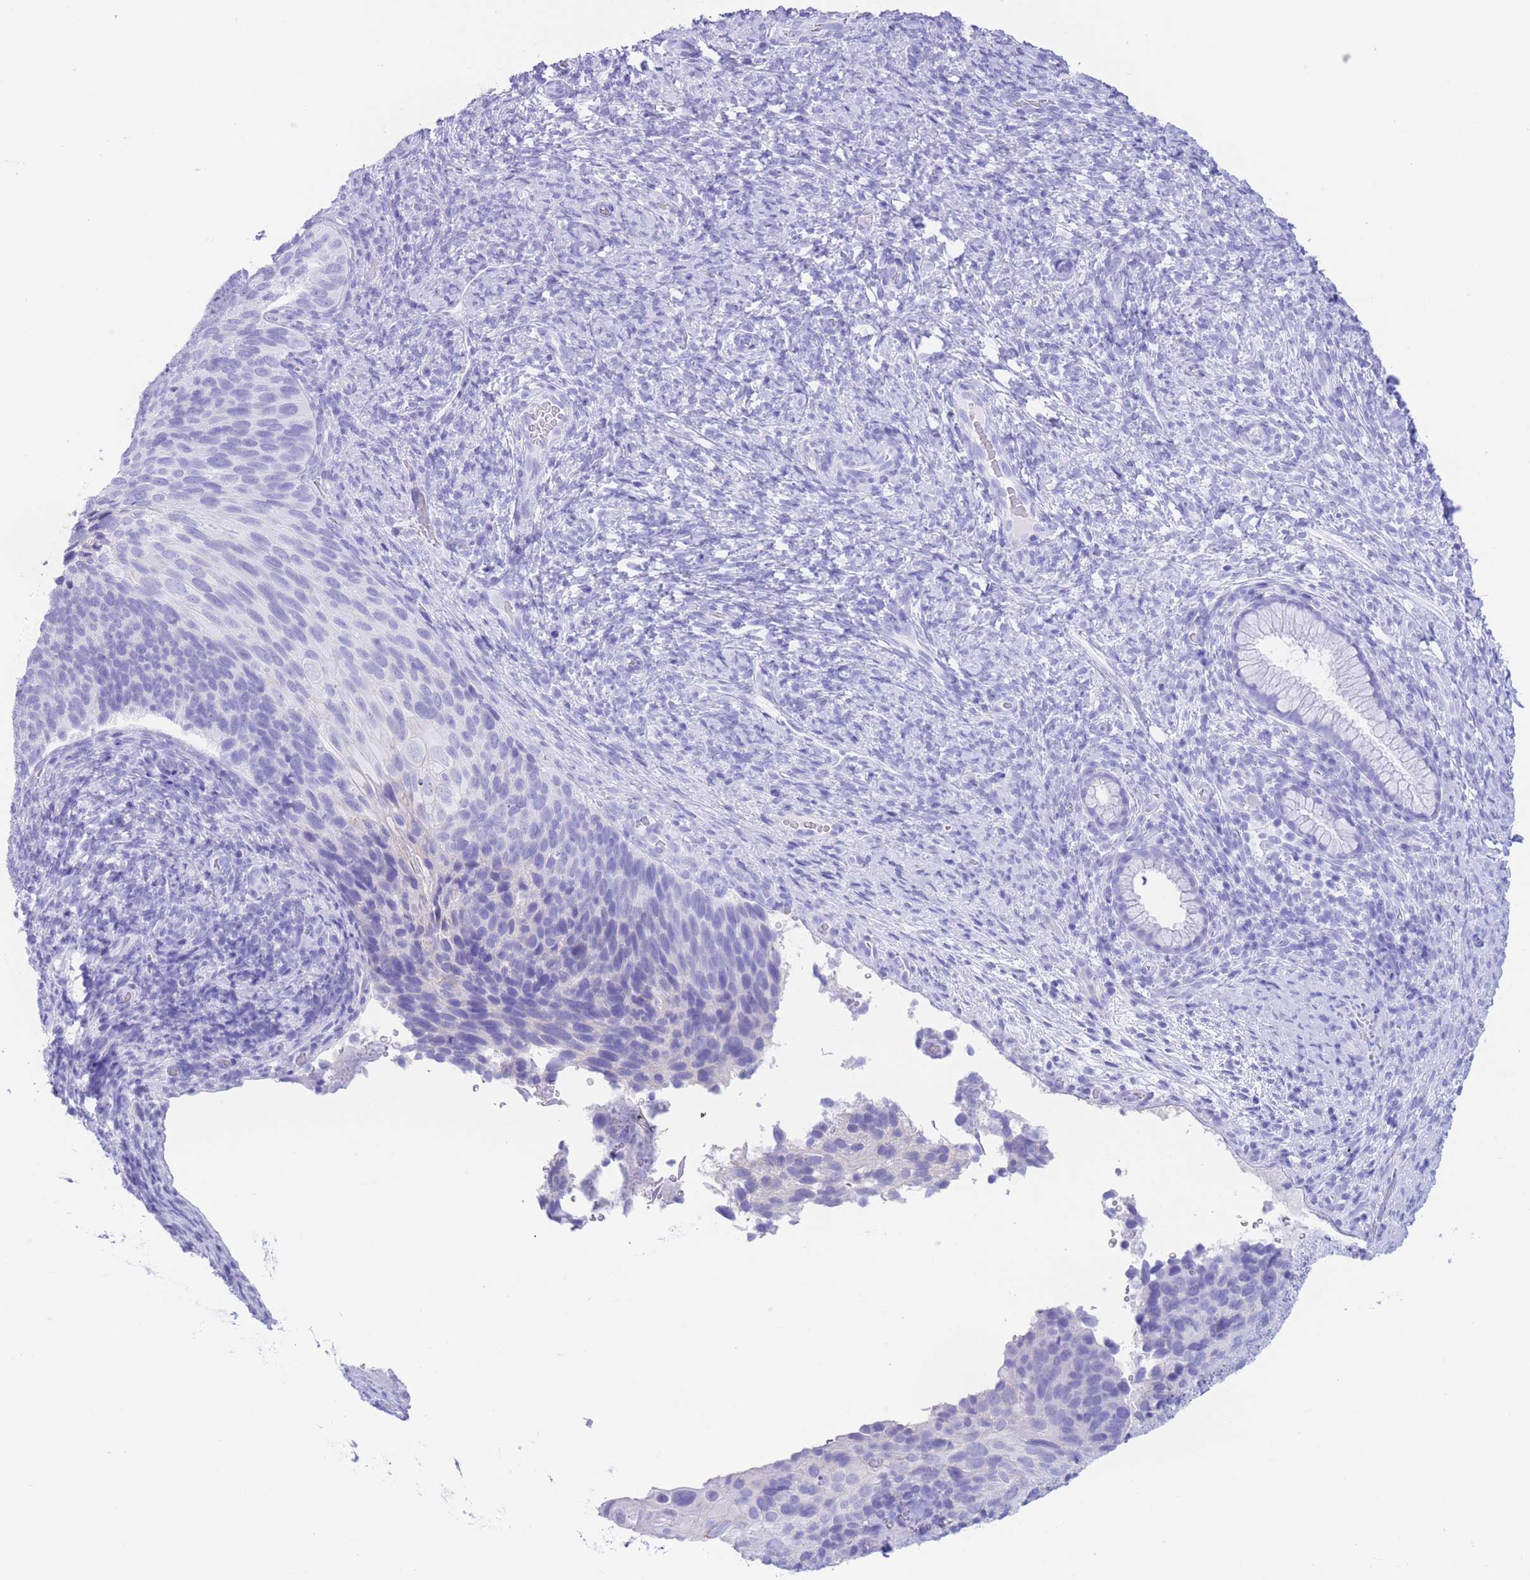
{"staining": {"intensity": "negative", "quantity": "none", "location": "none"}, "tissue": "cervical cancer", "cell_type": "Tumor cells", "image_type": "cancer", "snomed": [{"axis": "morphology", "description": "Squamous cell carcinoma, NOS"}, {"axis": "topography", "description": "Cervix"}], "caption": "Immunohistochemistry (IHC) photomicrograph of human cervical cancer (squamous cell carcinoma) stained for a protein (brown), which shows no expression in tumor cells.", "gene": "SLCO1B3", "patient": {"sex": "female", "age": 80}}